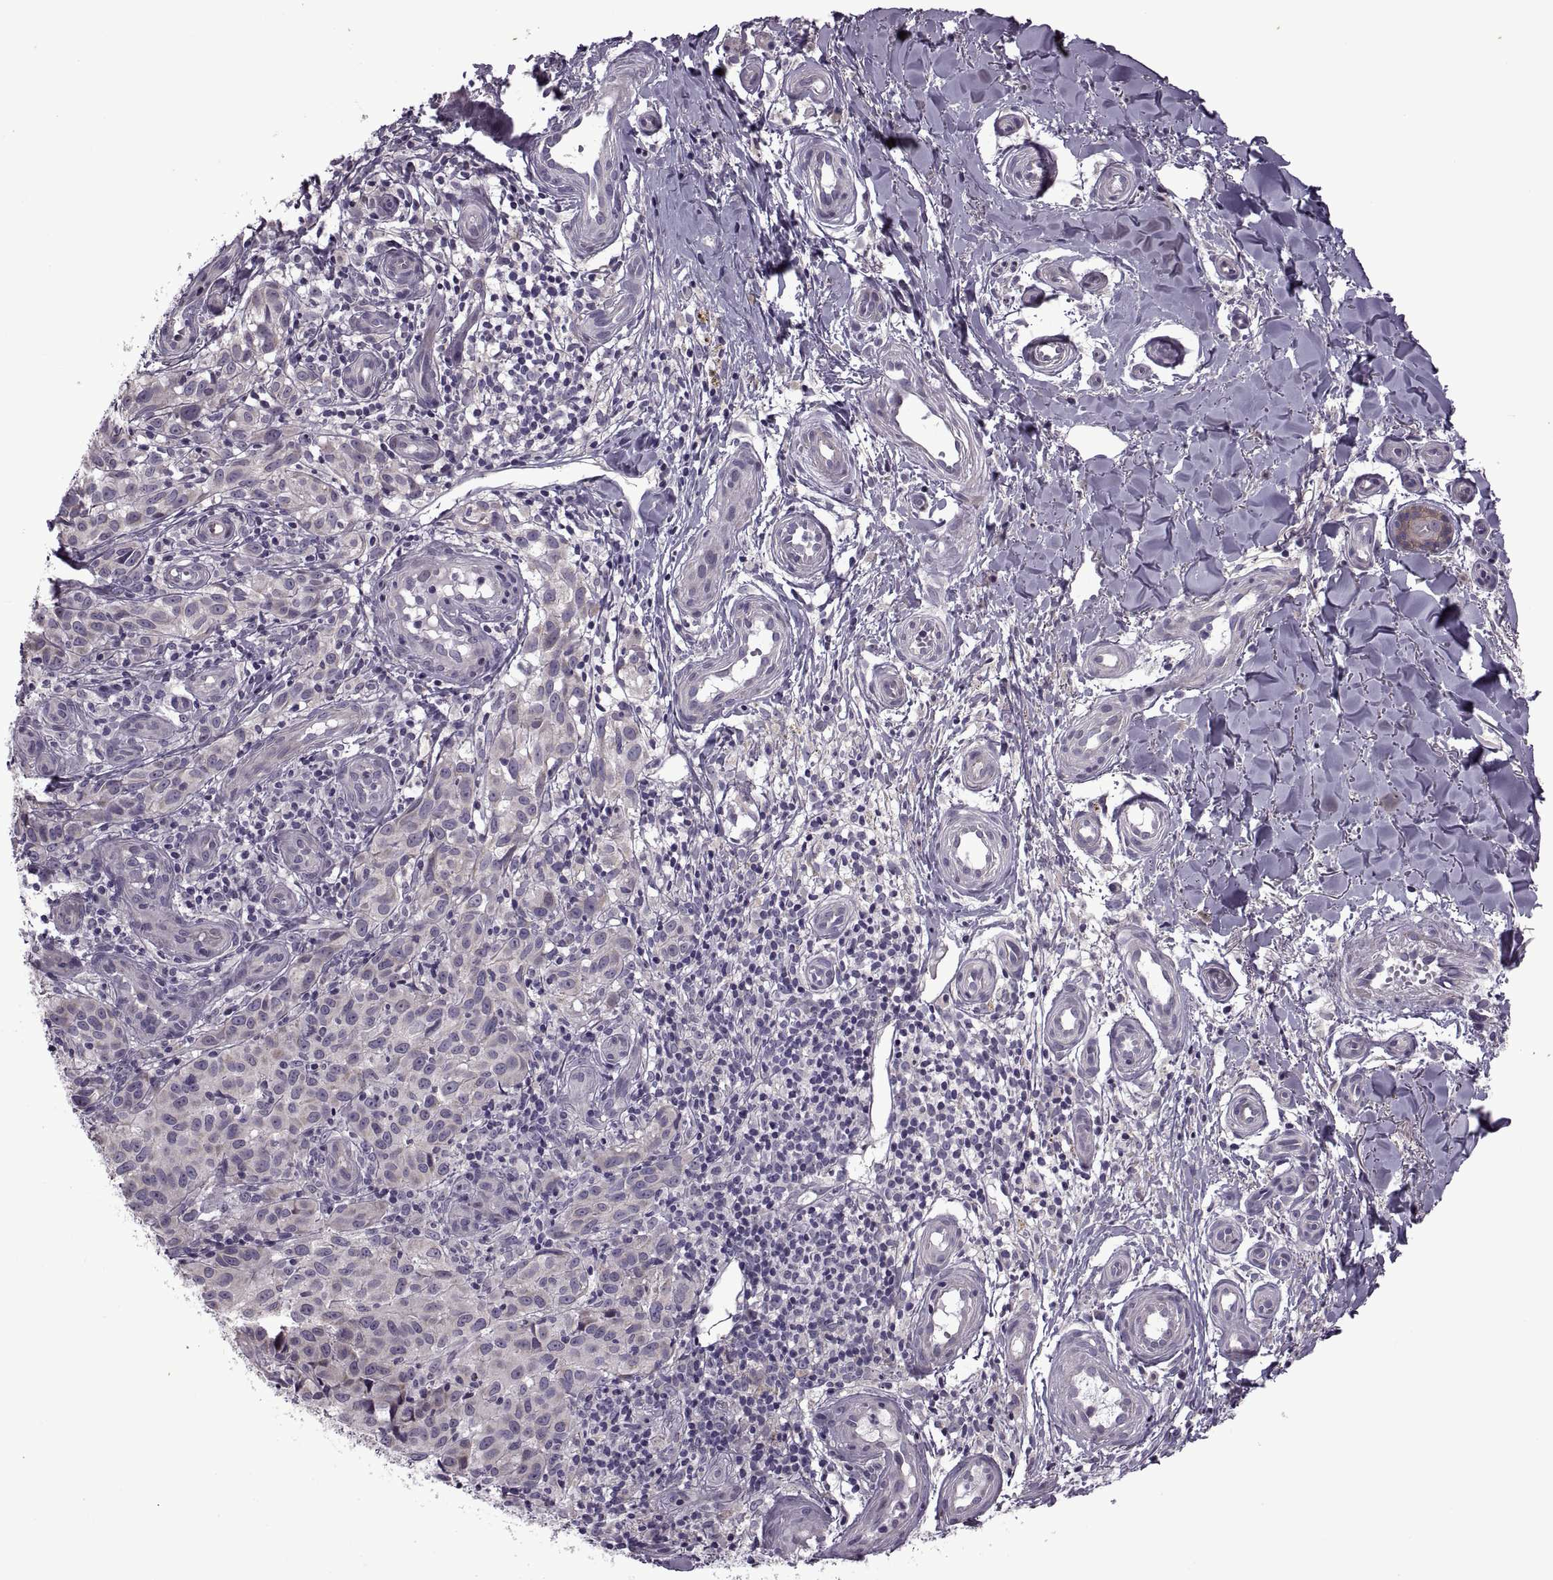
{"staining": {"intensity": "weak", "quantity": "<25%", "location": "cytoplasmic/membranous"}, "tissue": "melanoma", "cell_type": "Tumor cells", "image_type": "cancer", "snomed": [{"axis": "morphology", "description": "Malignant melanoma, NOS"}, {"axis": "topography", "description": "Skin"}], "caption": "Protein analysis of melanoma shows no significant expression in tumor cells. (DAB immunohistochemistry visualized using brightfield microscopy, high magnification).", "gene": "RIPK4", "patient": {"sex": "female", "age": 53}}